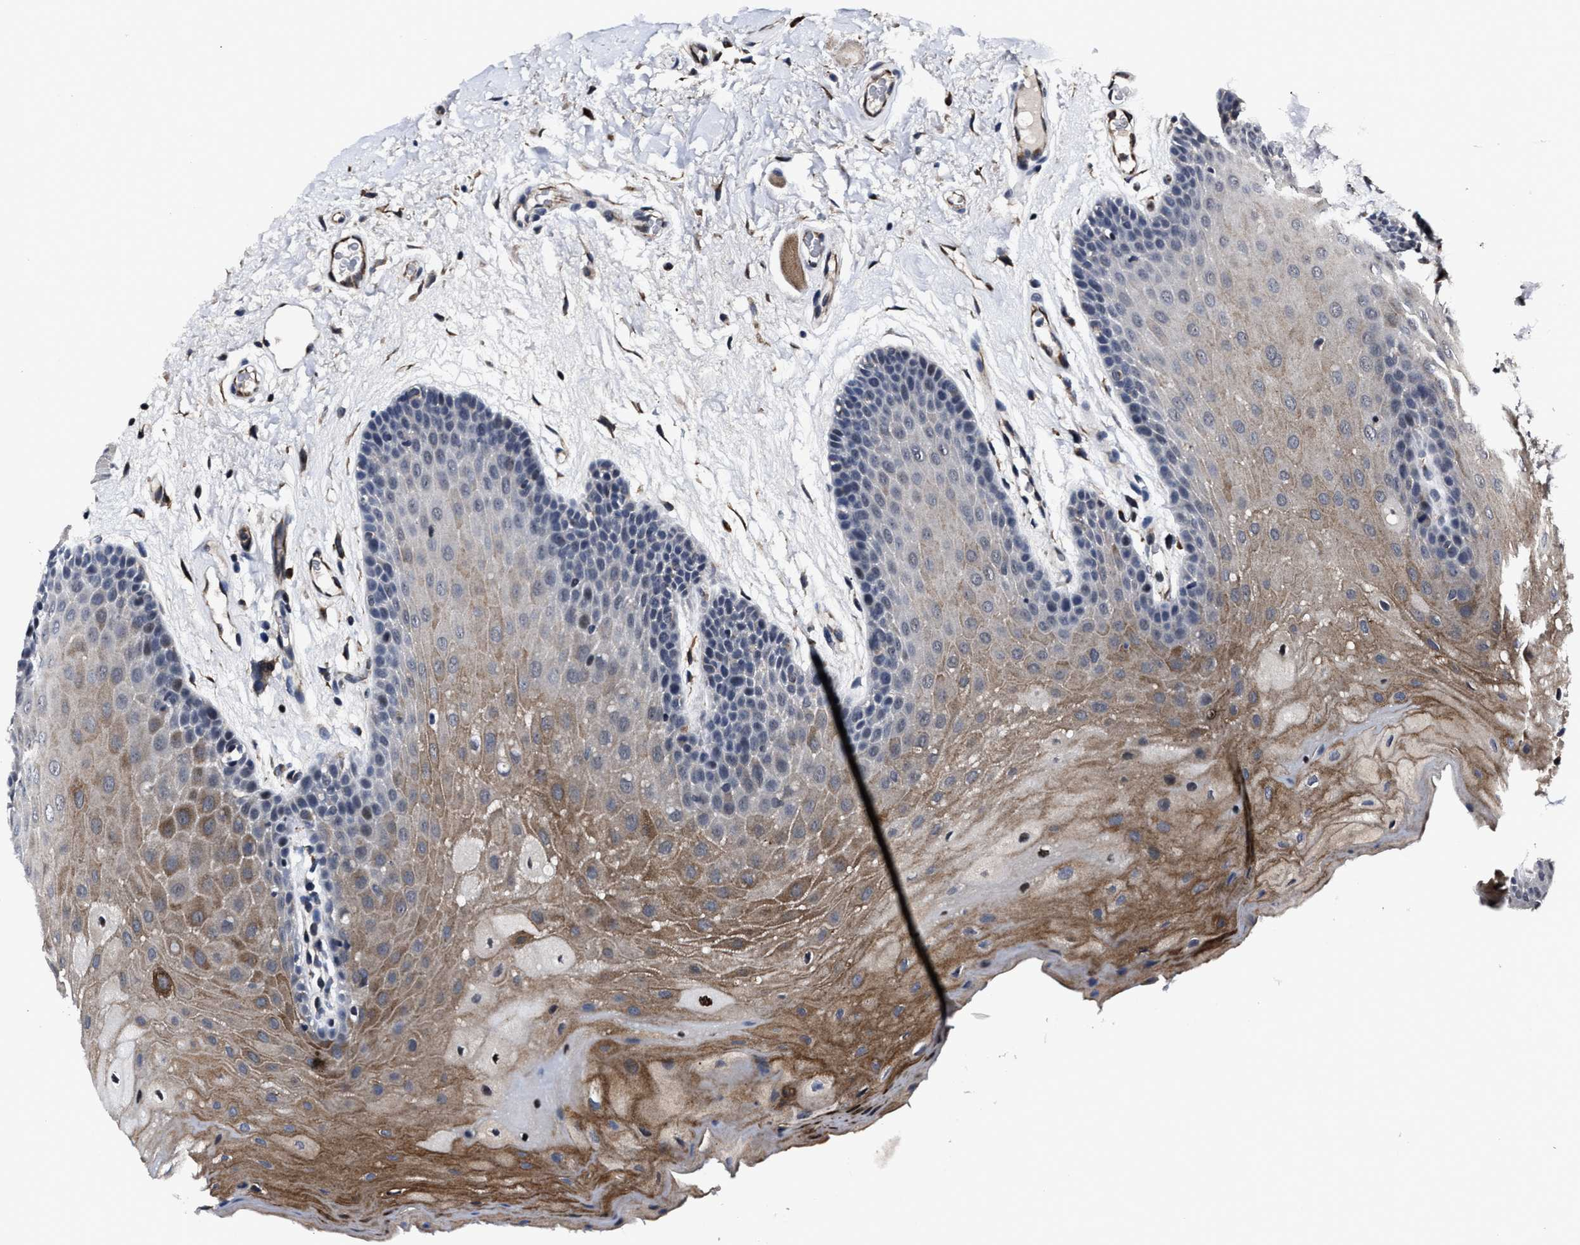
{"staining": {"intensity": "moderate", "quantity": ">75%", "location": "cytoplasmic/membranous"}, "tissue": "oral mucosa", "cell_type": "Squamous epithelial cells", "image_type": "normal", "snomed": [{"axis": "morphology", "description": "Normal tissue, NOS"}, {"axis": "morphology", "description": "Squamous cell carcinoma, NOS"}, {"axis": "topography", "description": "Oral tissue"}, {"axis": "topography", "description": "Head-Neck"}], "caption": "IHC staining of normal oral mucosa, which shows medium levels of moderate cytoplasmic/membranous staining in approximately >75% of squamous epithelial cells indicating moderate cytoplasmic/membranous protein expression. The staining was performed using DAB (3,3'-diaminobenzidine) (brown) for protein detection and nuclei were counterstained in hematoxylin (blue).", "gene": "RSBN1L", "patient": {"sex": "male", "age": 71}}